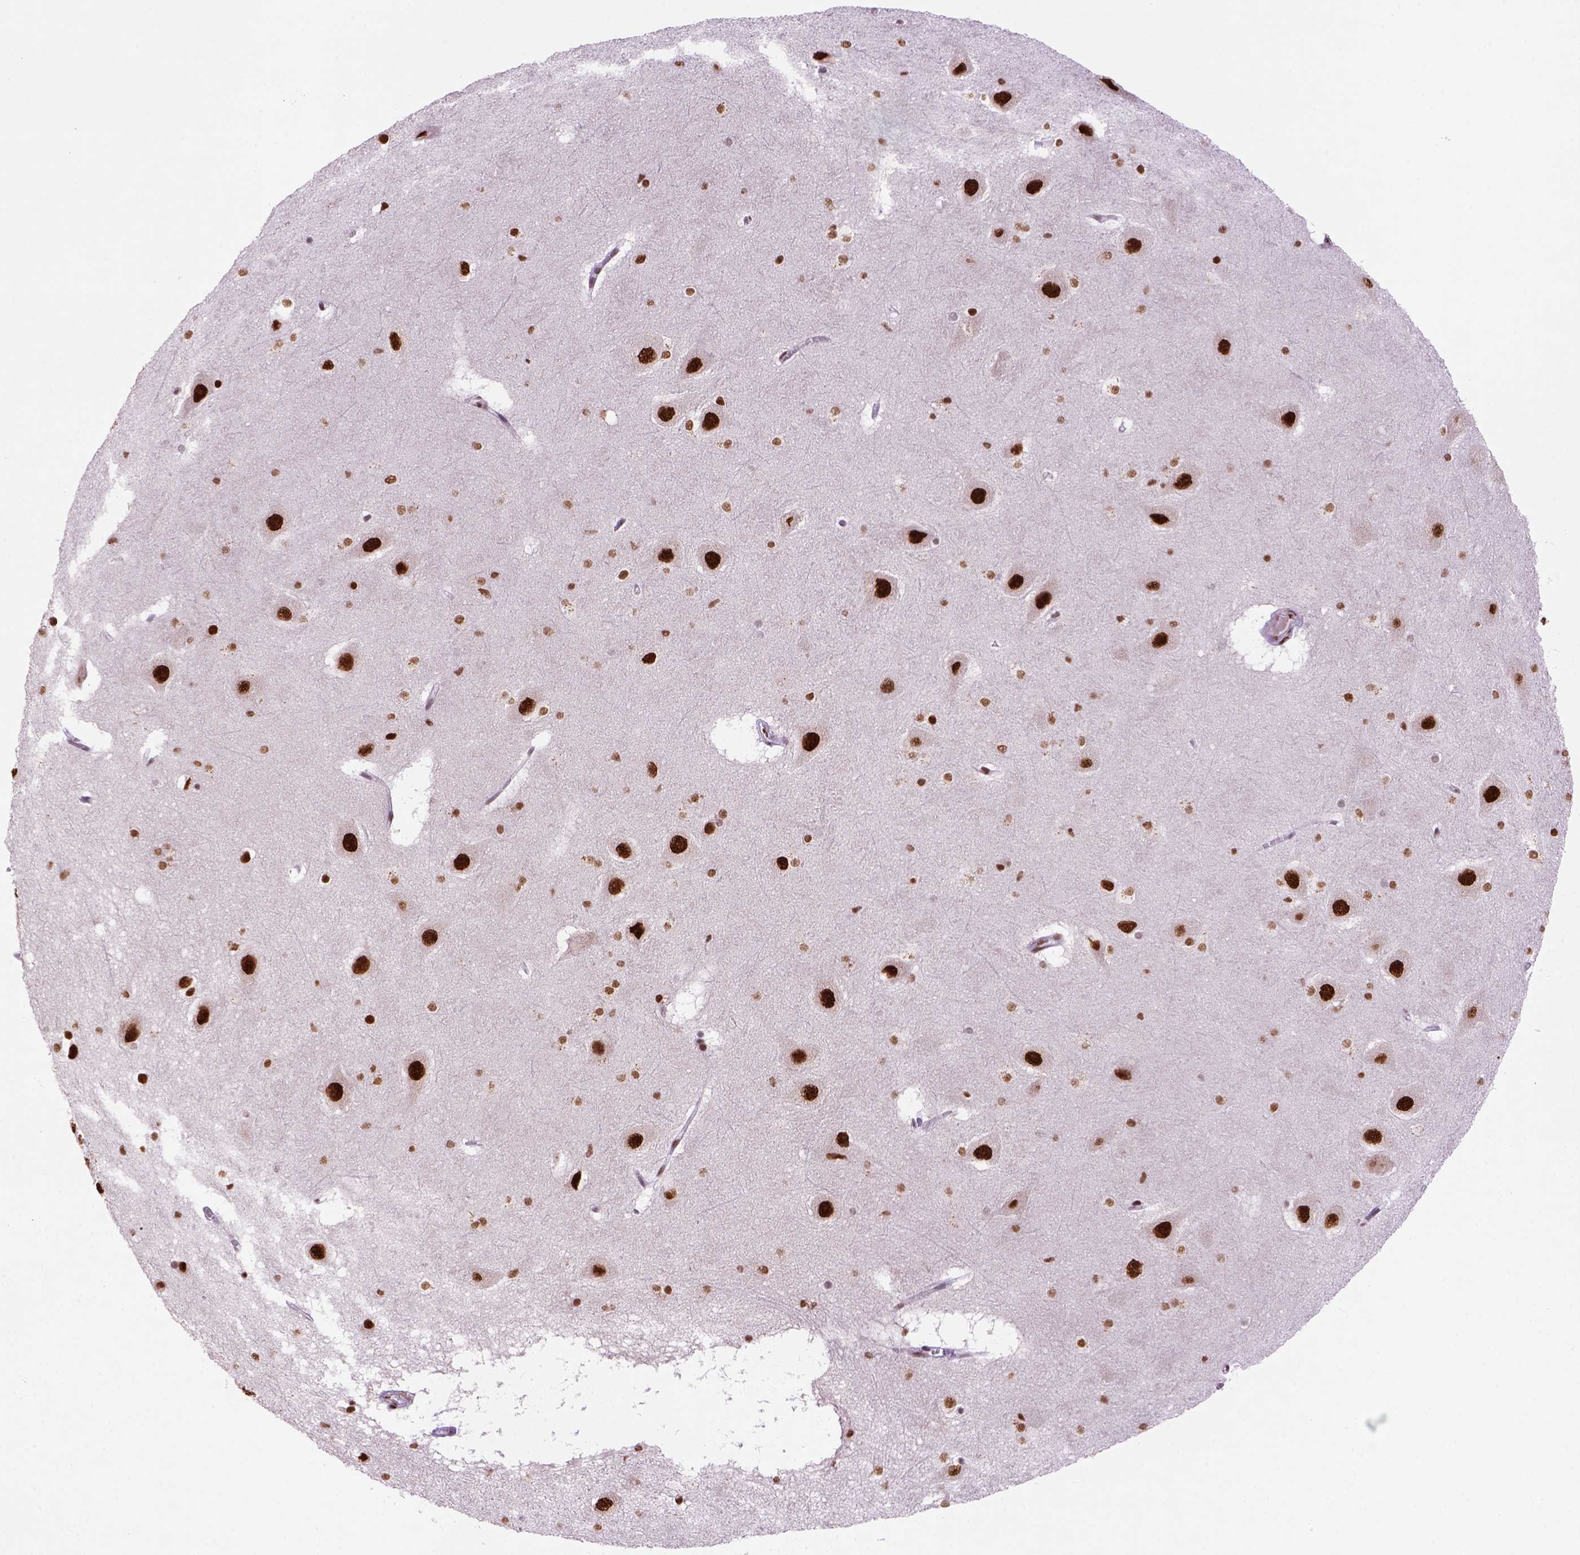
{"staining": {"intensity": "moderate", "quantity": ">75%", "location": "nuclear"}, "tissue": "hippocampus", "cell_type": "Glial cells", "image_type": "normal", "snomed": [{"axis": "morphology", "description": "Normal tissue, NOS"}, {"axis": "topography", "description": "Hippocampus"}], "caption": "A micrograph showing moderate nuclear positivity in approximately >75% of glial cells in benign hippocampus, as visualized by brown immunohistochemical staining.", "gene": "NSMCE2", "patient": {"sex": "male", "age": 45}}